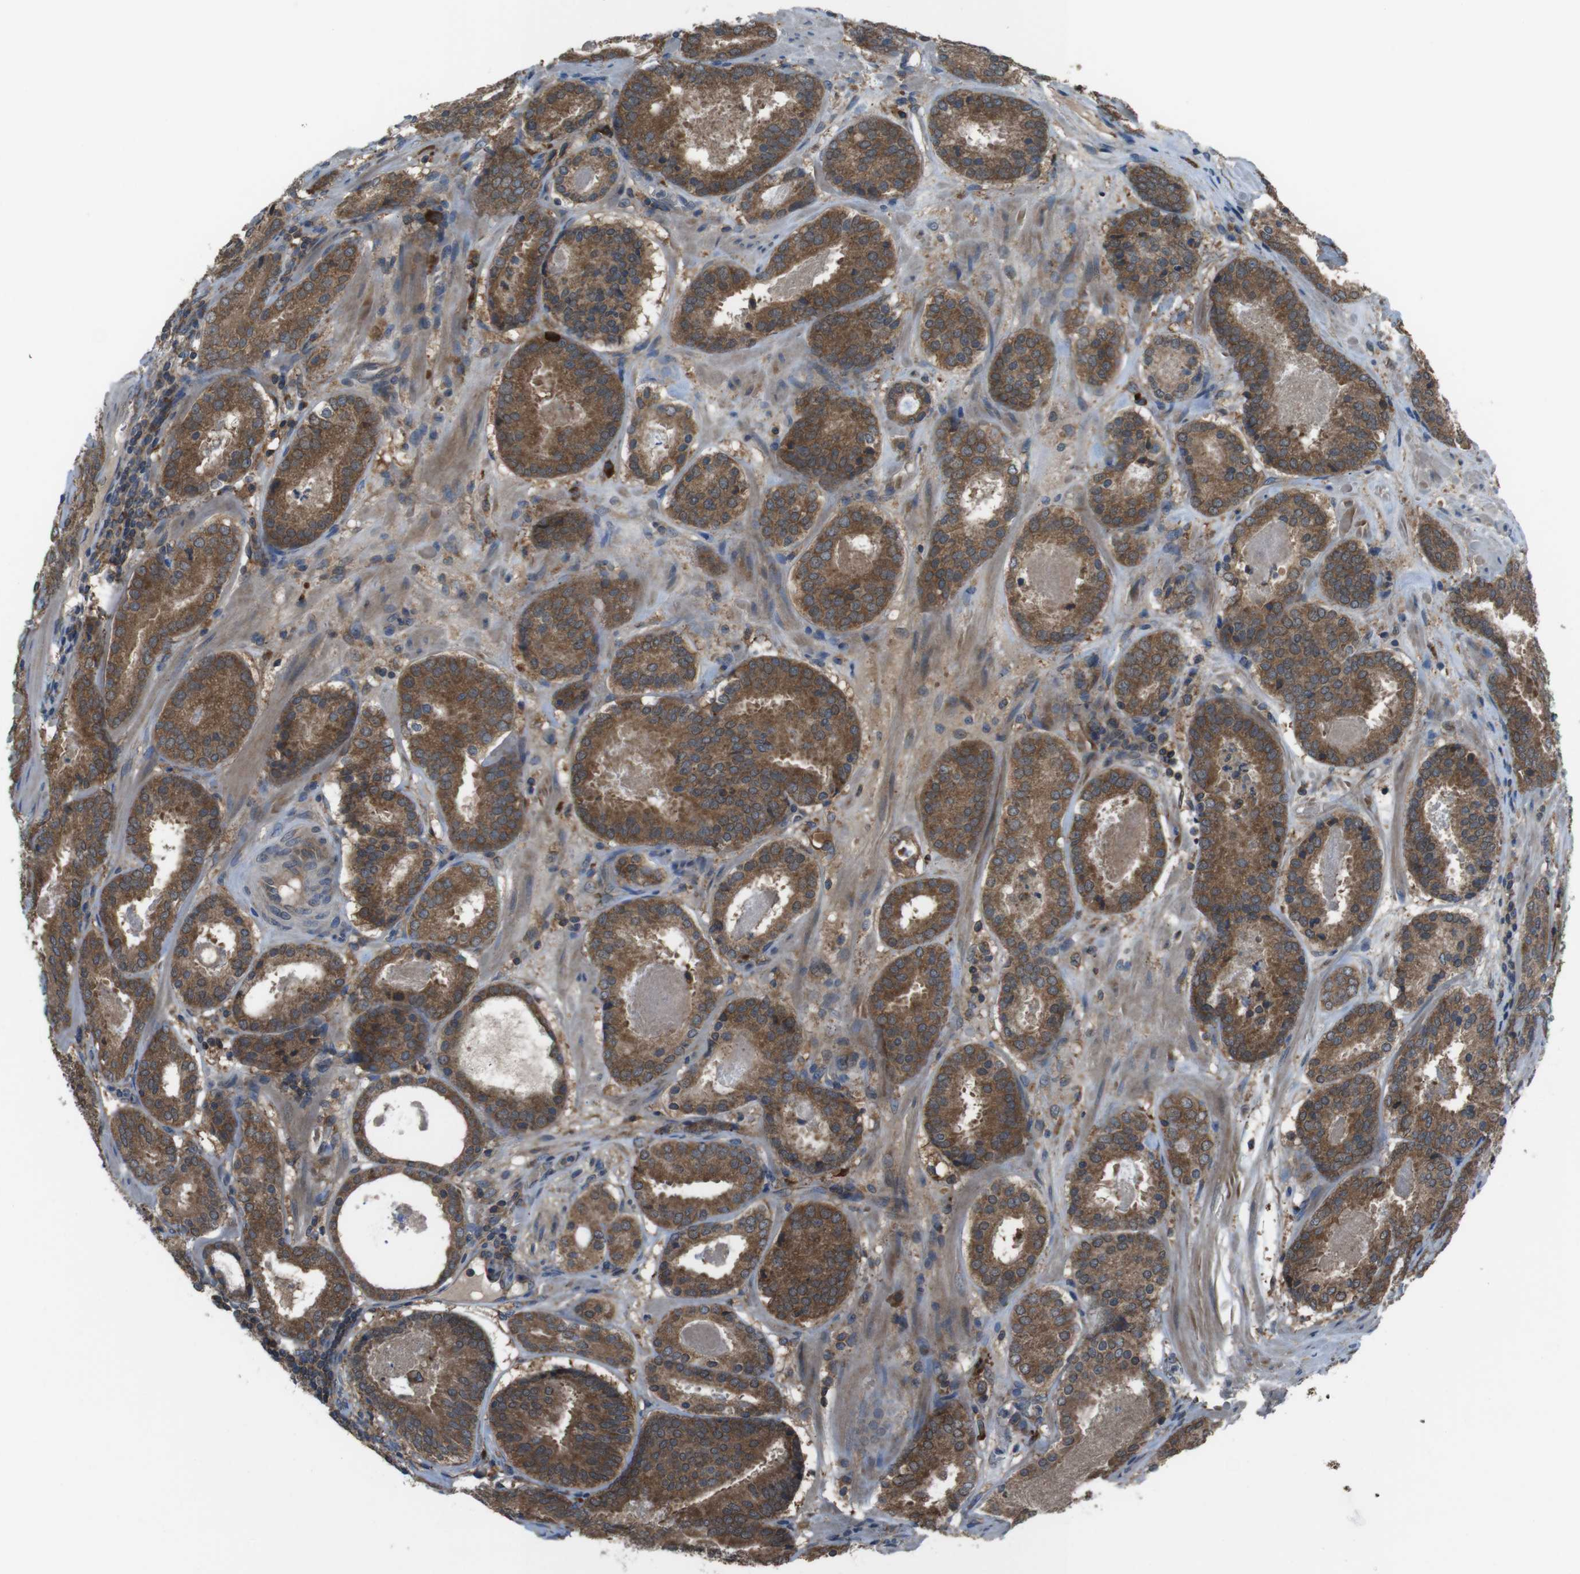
{"staining": {"intensity": "moderate", "quantity": ">75%", "location": "cytoplasmic/membranous"}, "tissue": "prostate cancer", "cell_type": "Tumor cells", "image_type": "cancer", "snomed": [{"axis": "morphology", "description": "Adenocarcinoma, Low grade"}, {"axis": "topography", "description": "Prostate"}], "caption": "A photomicrograph showing moderate cytoplasmic/membranous positivity in approximately >75% of tumor cells in prostate cancer, as visualized by brown immunohistochemical staining.", "gene": "SSR3", "patient": {"sex": "male", "age": 69}}